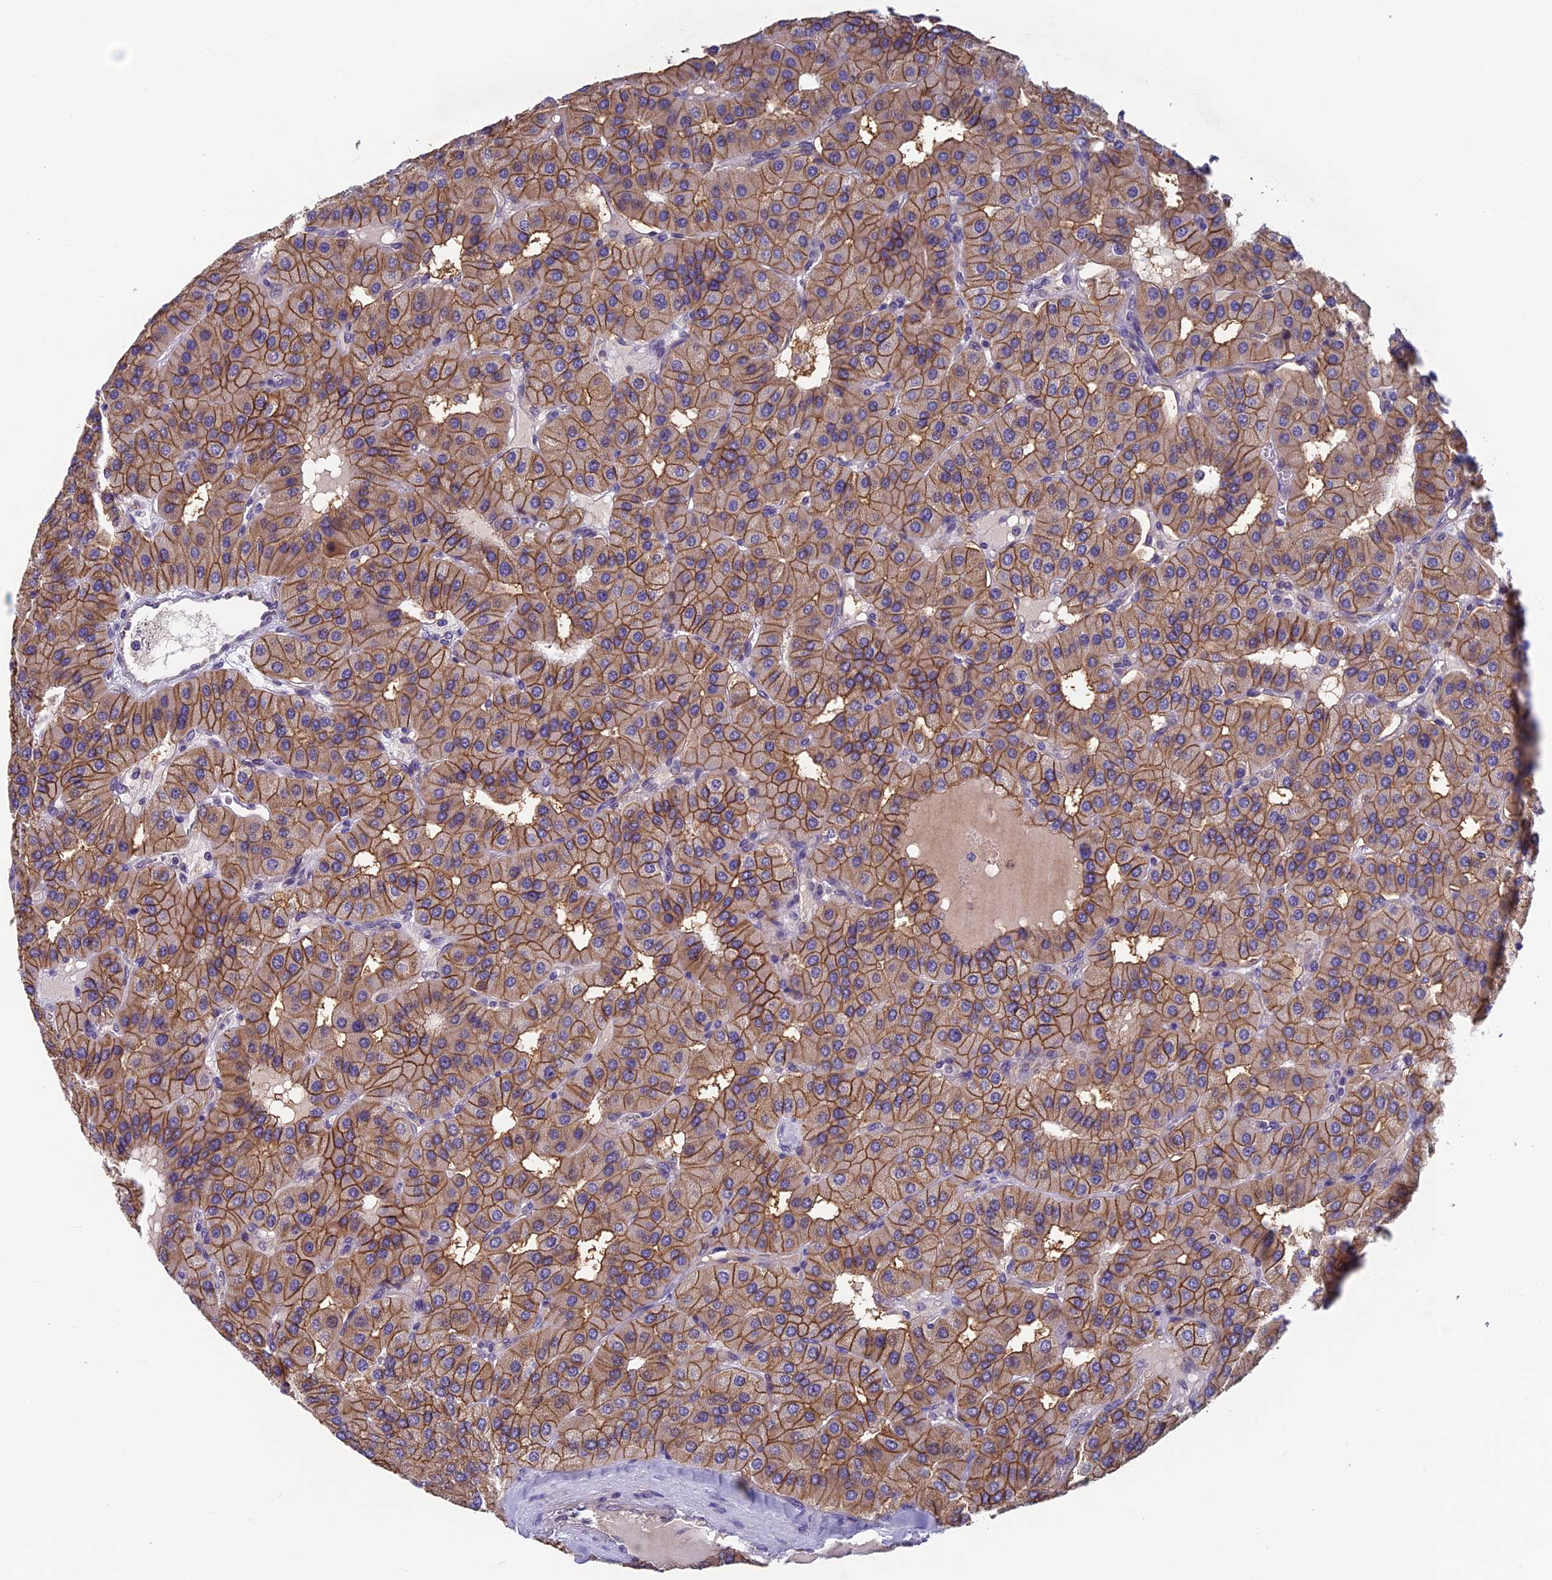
{"staining": {"intensity": "moderate", "quantity": ">75%", "location": "cytoplasmic/membranous"}, "tissue": "parathyroid gland", "cell_type": "Glandular cells", "image_type": "normal", "snomed": [{"axis": "morphology", "description": "Normal tissue, NOS"}, {"axis": "morphology", "description": "Adenoma, NOS"}, {"axis": "topography", "description": "Parathyroid gland"}], "caption": "About >75% of glandular cells in benign human parathyroid gland exhibit moderate cytoplasmic/membranous protein positivity as visualized by brown immunohistochemical staining.", "gene": "HECA", "patient": {"sex": "female", "age": 86}}